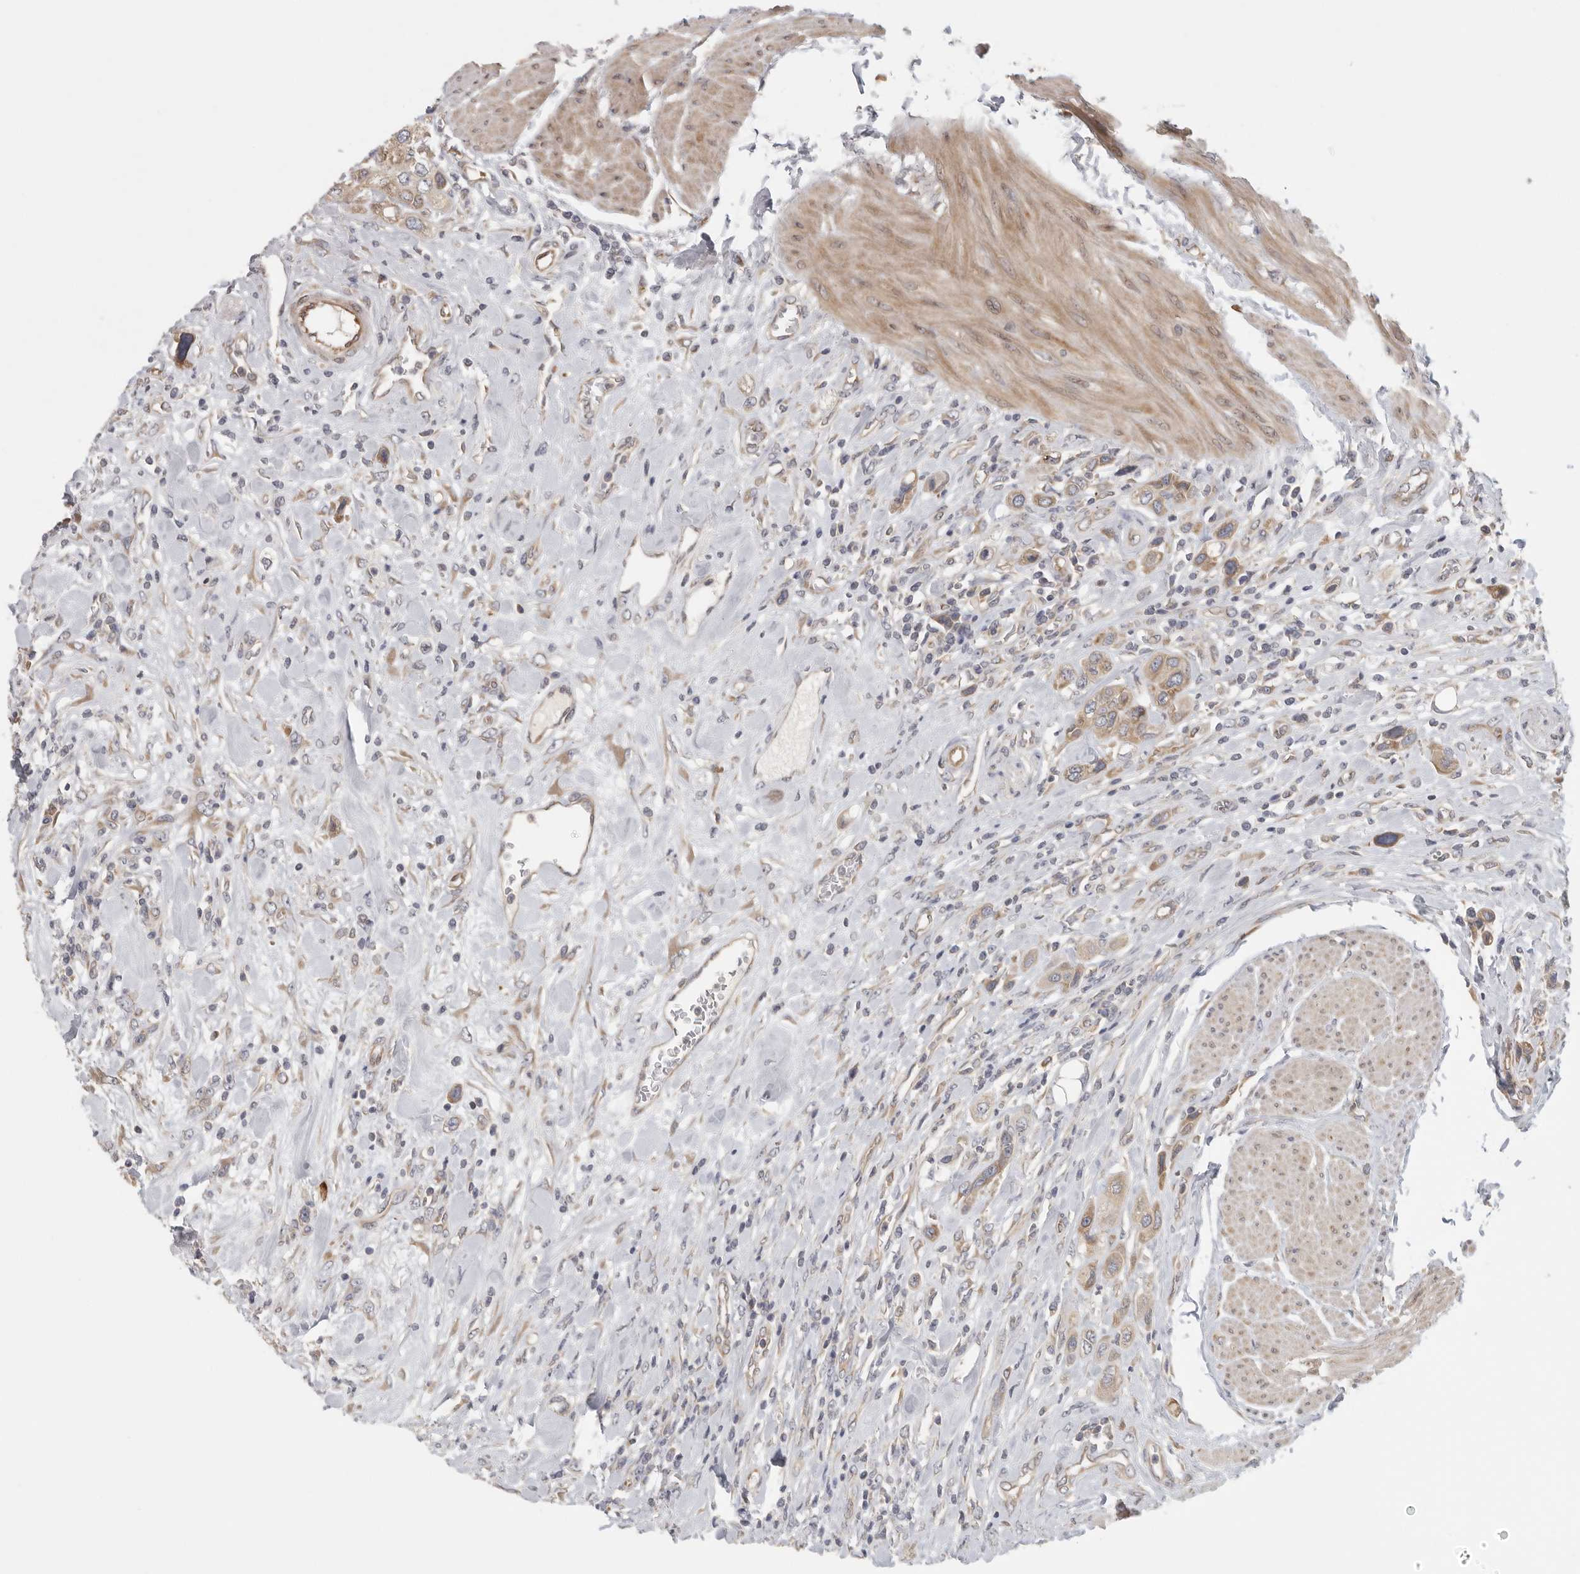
{"staining": {"intensity": "moderate", "quantity": ">75%", "location": "cytoplasmic/membranous"}, "tissue": "urothelial cancer", "cell_type": "Tumor cells", "image_type": "cancer", "snomed": [{"axis": "morphology", "description": "Urothelial carcinoma, High grade"}, {"axis": "topography", "description": "Urinary bladder"}], "caption": "A photomicrograph of human urothelial cancer stained for a protein demonstrates moderate cytoplasmic/membranous brown staining in tumor cells. (Brightfield microscopy of DAB IHC at high magnification).", "gene": "BCAP29", "patient": {"sex": "male", "age": 50}}